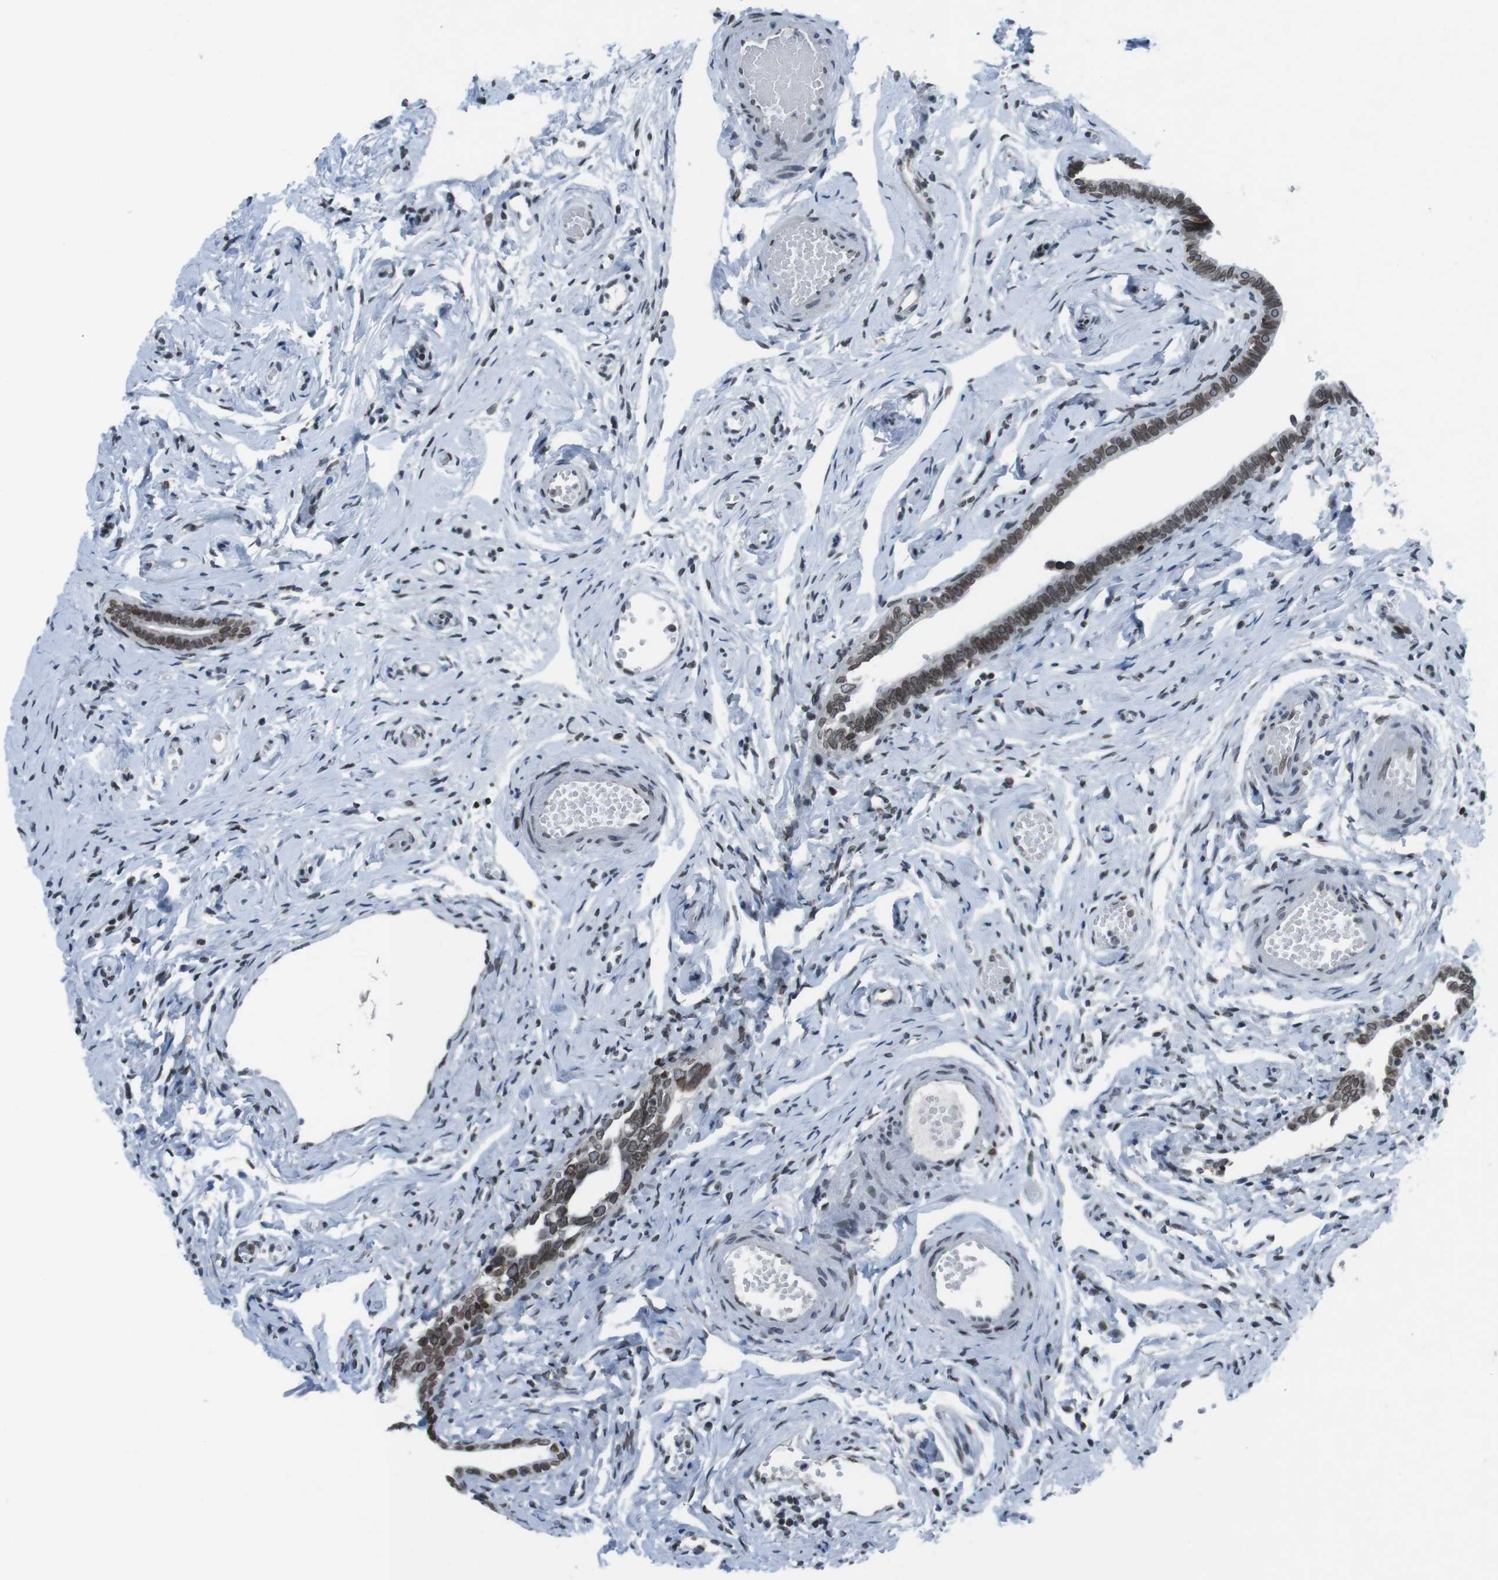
{"staining": {"intensity": "strong", "quantity": ">75%", "location": "cytoplasmic/membranous,nuclear"}, "tissue": "fallopian tube", "cell_type": "Glandular cells", "image_type": "normal", "snomed": [{"axis": "morphology", "description": "Normal tissue, NOS"}, {"axis": "topography", "description": "Fallopian tube"}], "caption": "IHC image of normal fallopian tube stained for a protein (brown), which shows high levels of strong cytoplasmic/membranous,nuclear staining in approximately >75% of glandular cells.", "gene": "MAD1L1", "patient": {"sex": "female", "age": 71}}